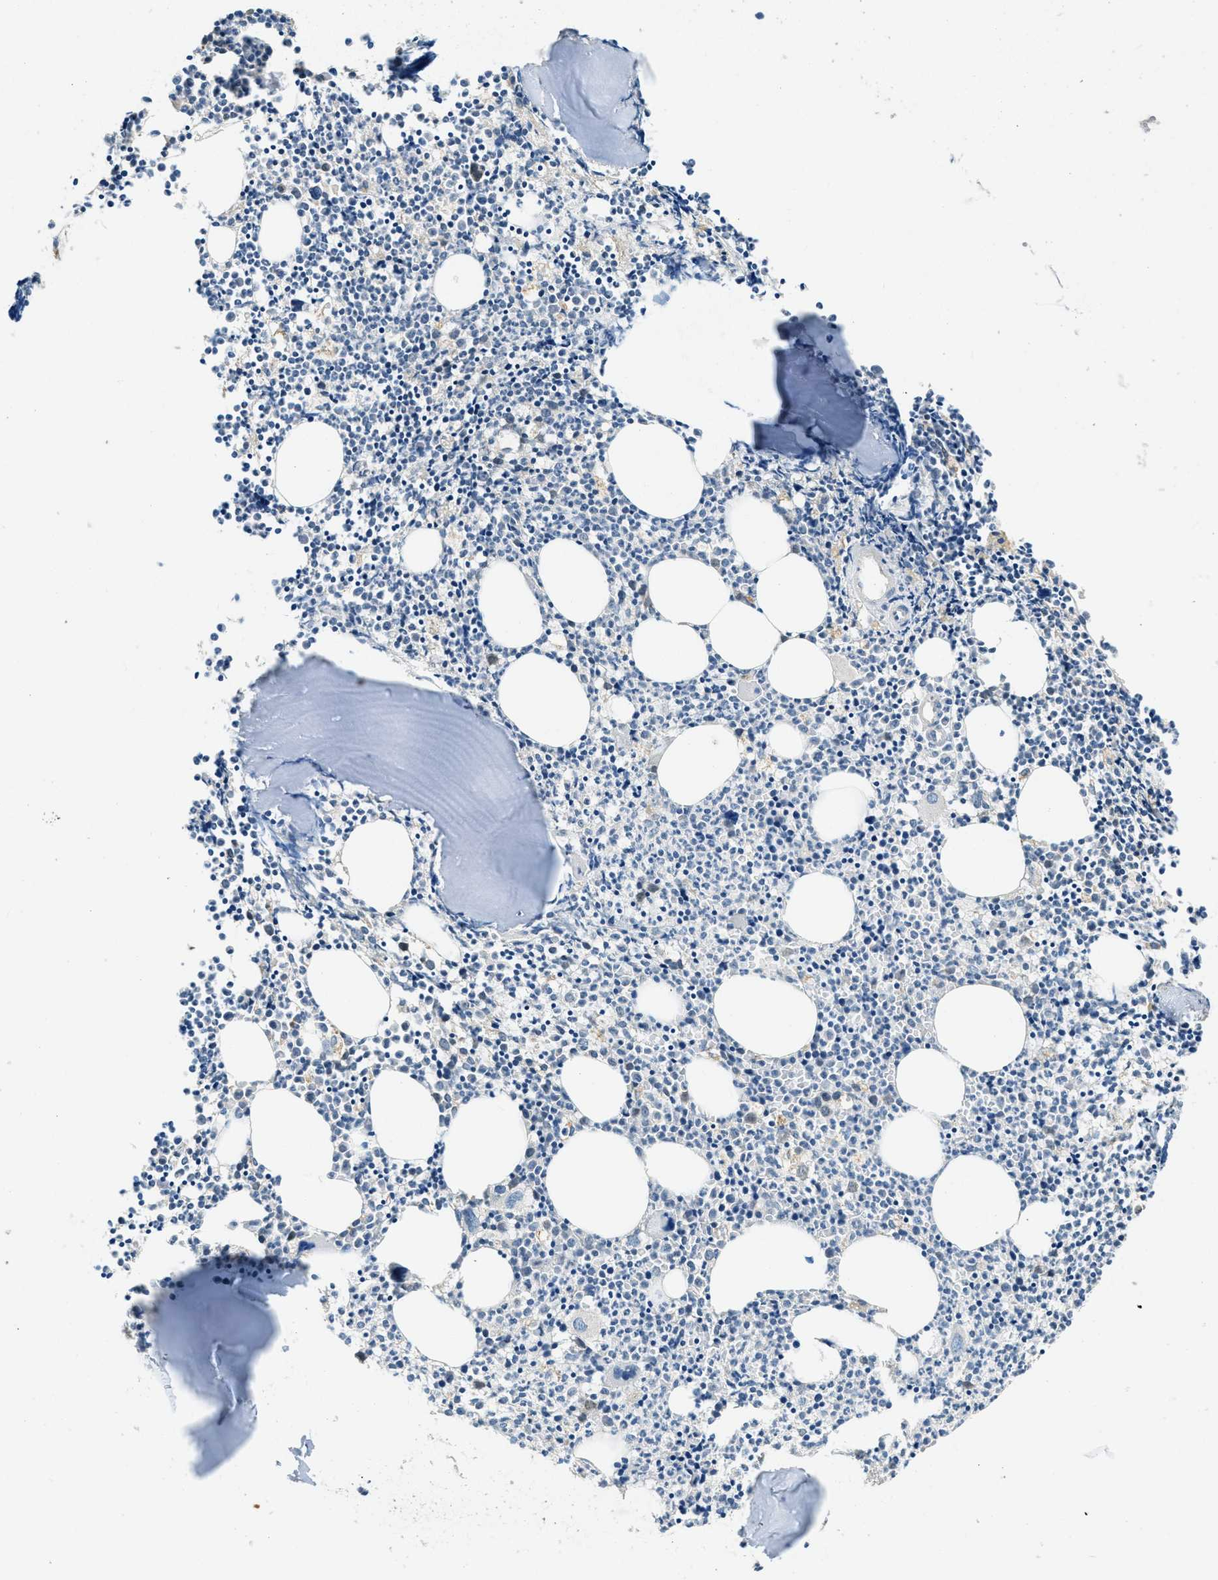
{"staining": {"intensity": "moderate", "quantity": "<25%", "location": "nuclear"}, "tissue": "bone marrow", "cell_type": "Hematopoietic cells", "image_type": "normal", "snomed": [{"axis": "morphology", "description": "Normal tissue, NOS"}, {"axis": "morphology", "description": "Inflammation, NOS"}, {"axis": "topography", "description": "Bone marrow"}], "caption": "This histopathology image reveals immunohistochemistry staining of normal bone marrow, with low moderate nuclear expression in approximately <25% of hematopoietic cells.", "gene": "MIS18A", "patient": {"sex": "female", "age": 53}}